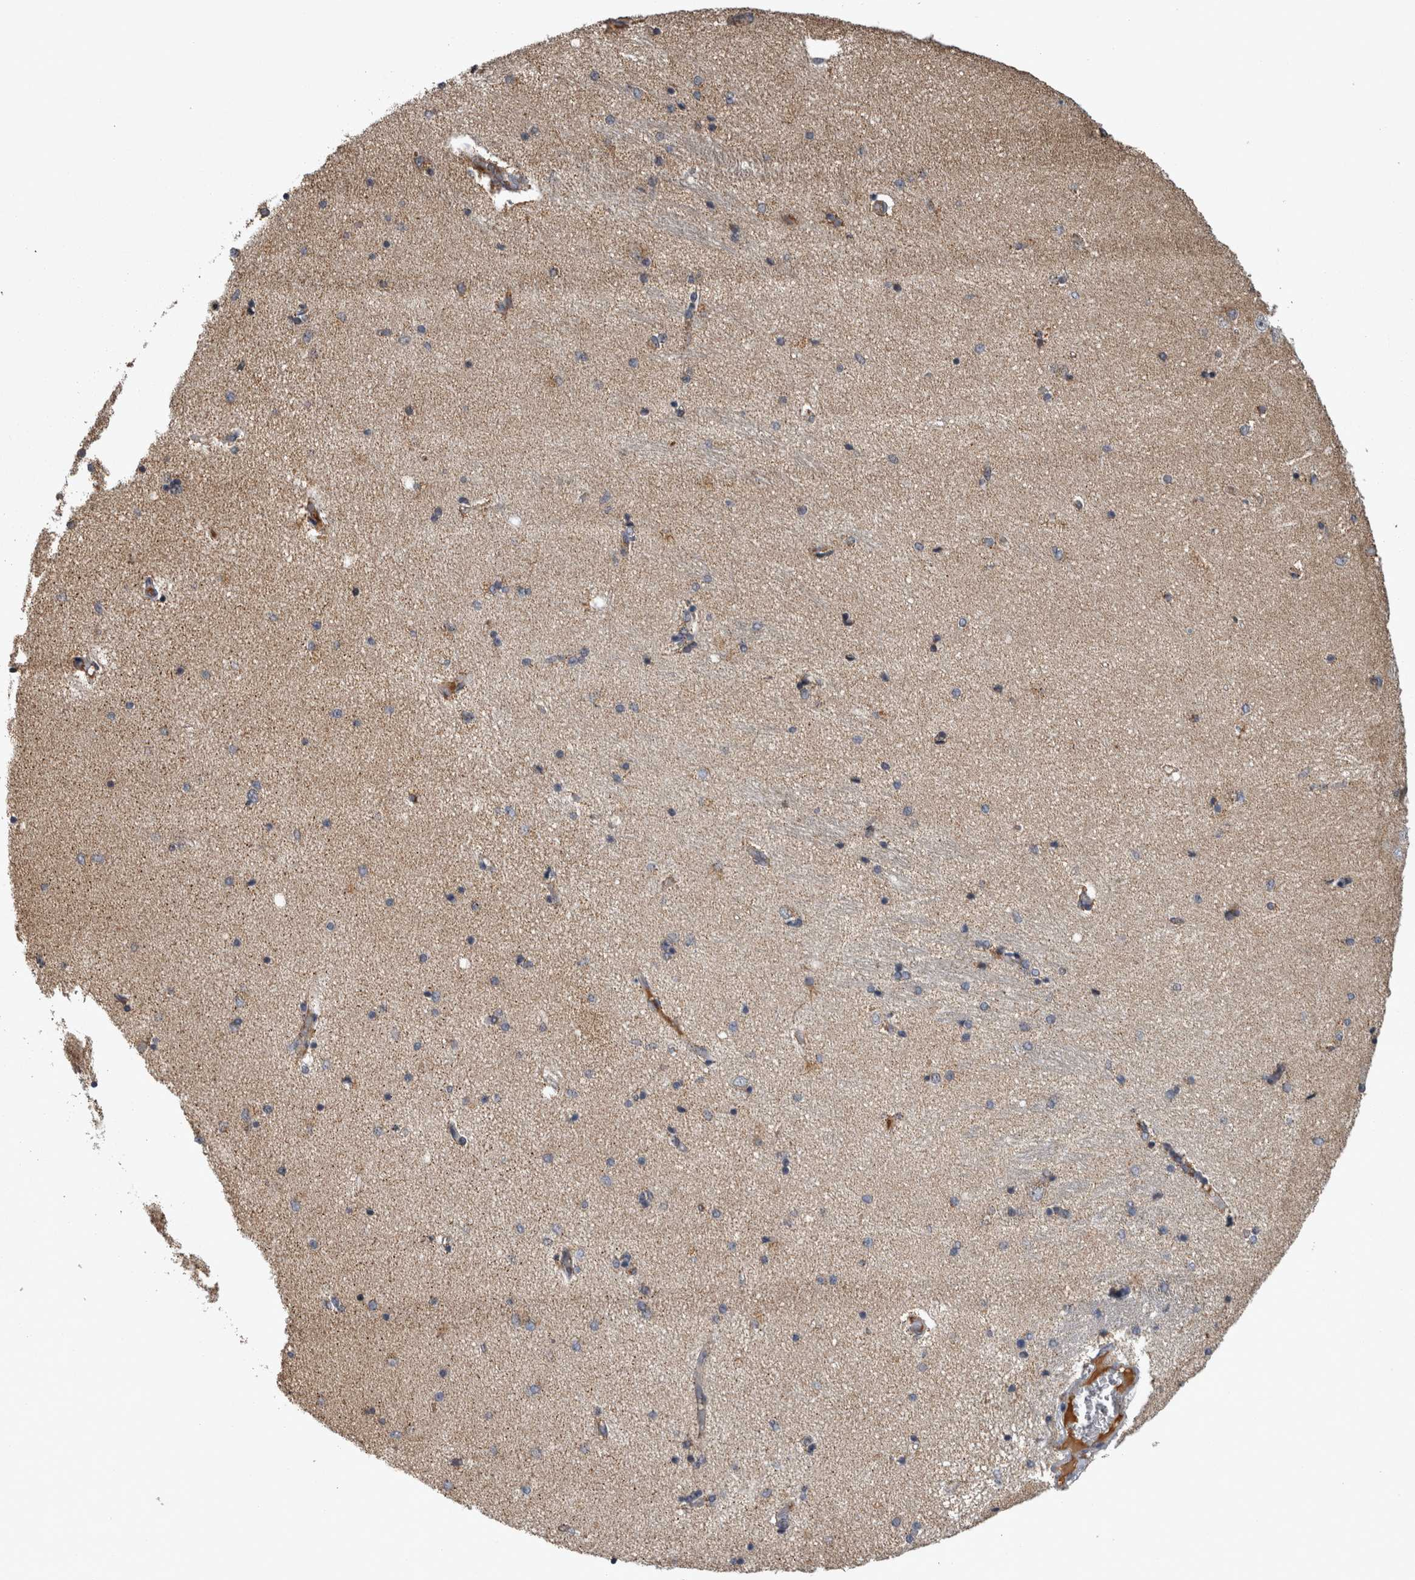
{"staining": {"intensity": "negative", "quantity": "none", "location": "none"}, "tissue": "hippocampus", "cell_type": "Glial cells", "image_type": "normal", "snomed": [{"axis": "morphology", "description": "Normal tissue, NOS"}, {"axis": "topography", "description": "Hippocampus"}], "caption": "Immunohistochemical staining of unremarkable hippocampus displays no significant expression in glial cells.", "gene": "DBT", "patient": {"sex": "female", "age": 54}}